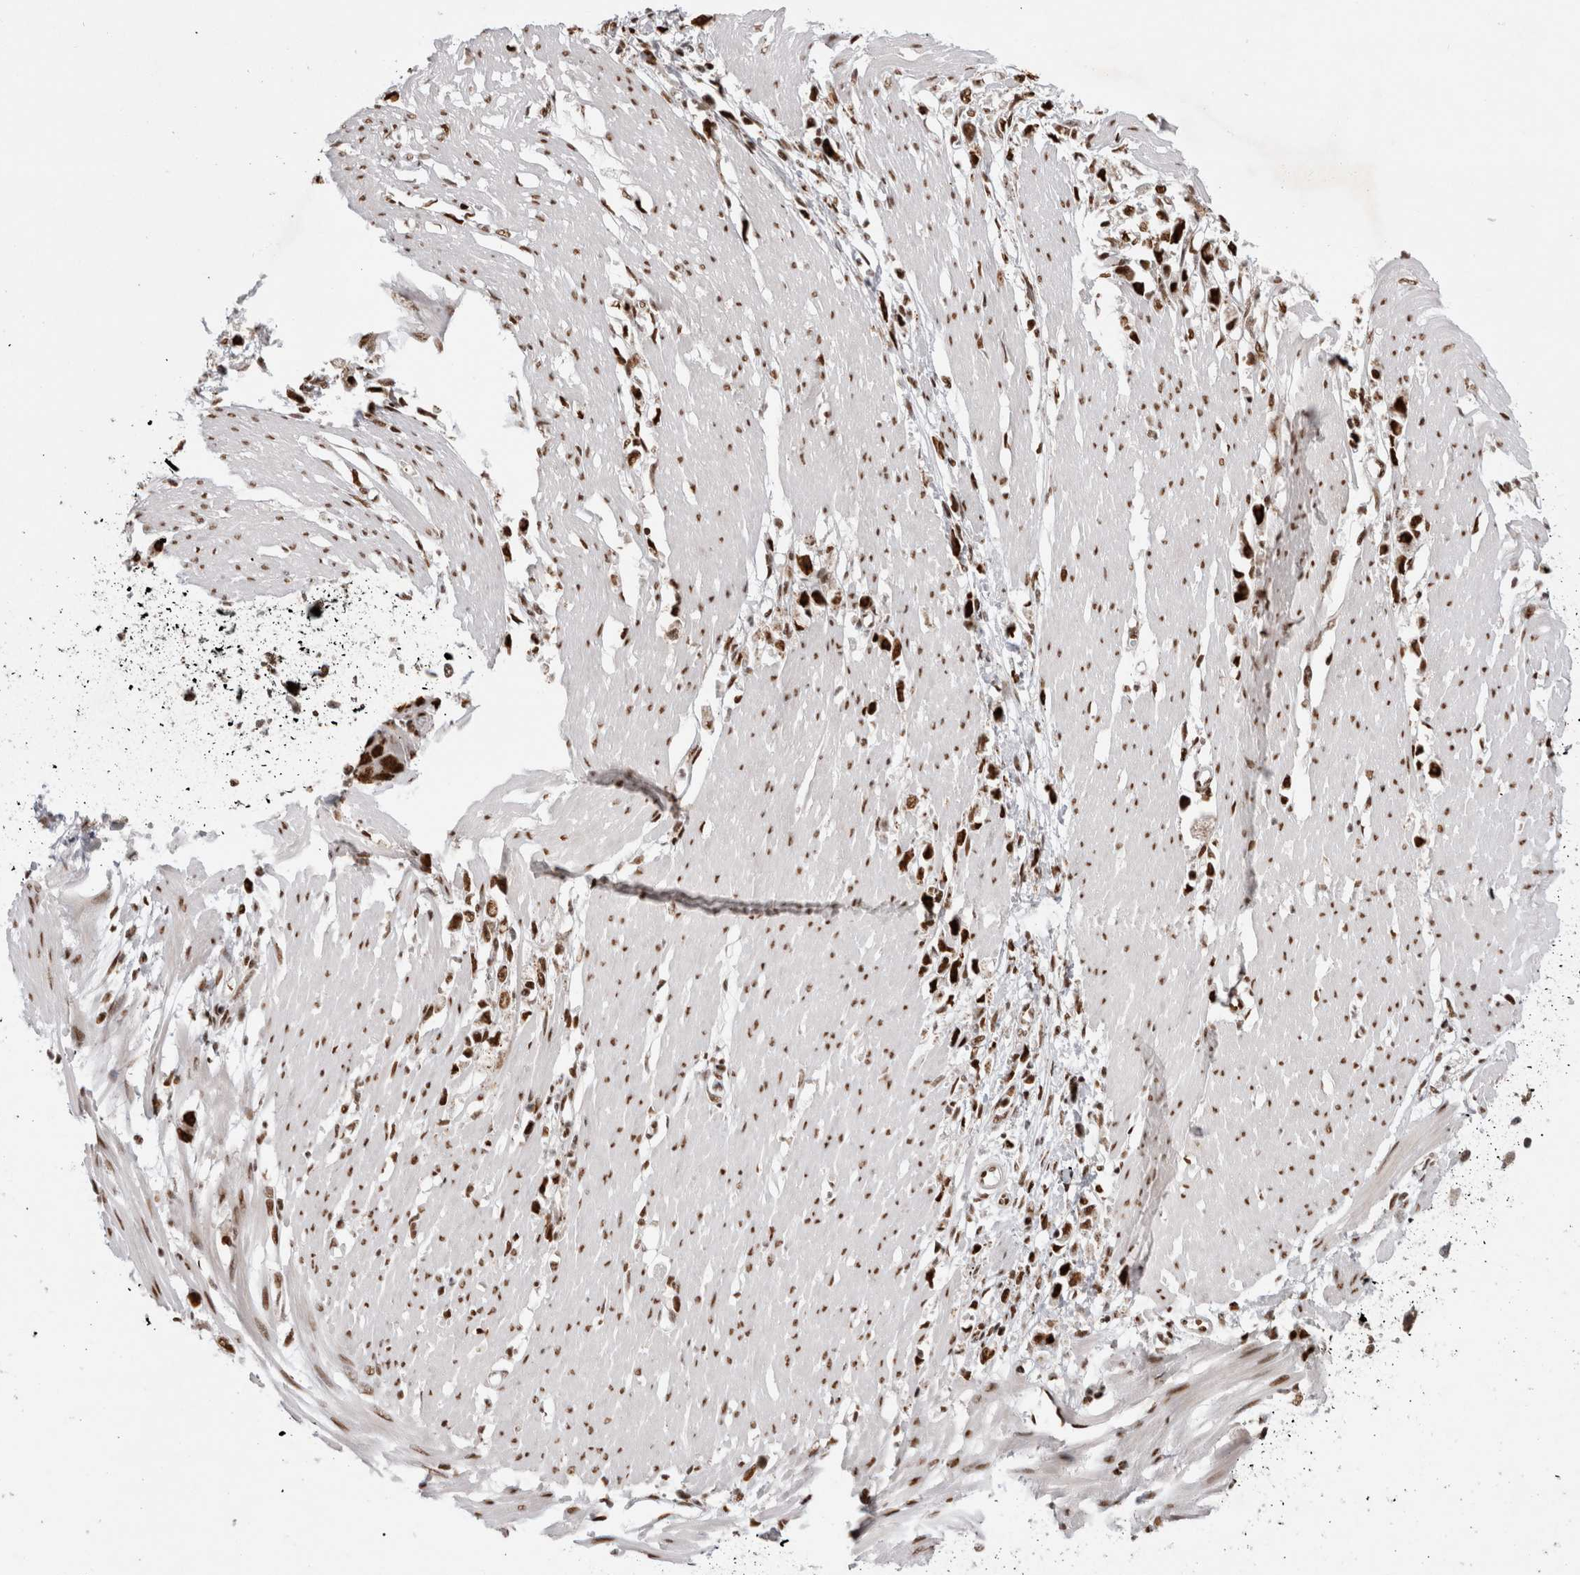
{"staining": {"intensity": "strong", "quantity": ">75%", "location": "nuclear"}, "tissue": "stomach cancer", "cell_type": "Tumor cells", "image_type": "cancer", "snomed": [{"axis": "morphology", "description": "Adenocarcinoma, NOS"}, {"axis": "topography", "description": "Stomach"}], "caption": "Tumor cells exhibit high levels of strong nuclear expression in about >75% of cells in stomach adenocarcinoma. (DAB IHC, brown staining for protein, blue staining for nuclei).", "gene": "EYA2", "patient": {"sex": "female", "age": 59}}